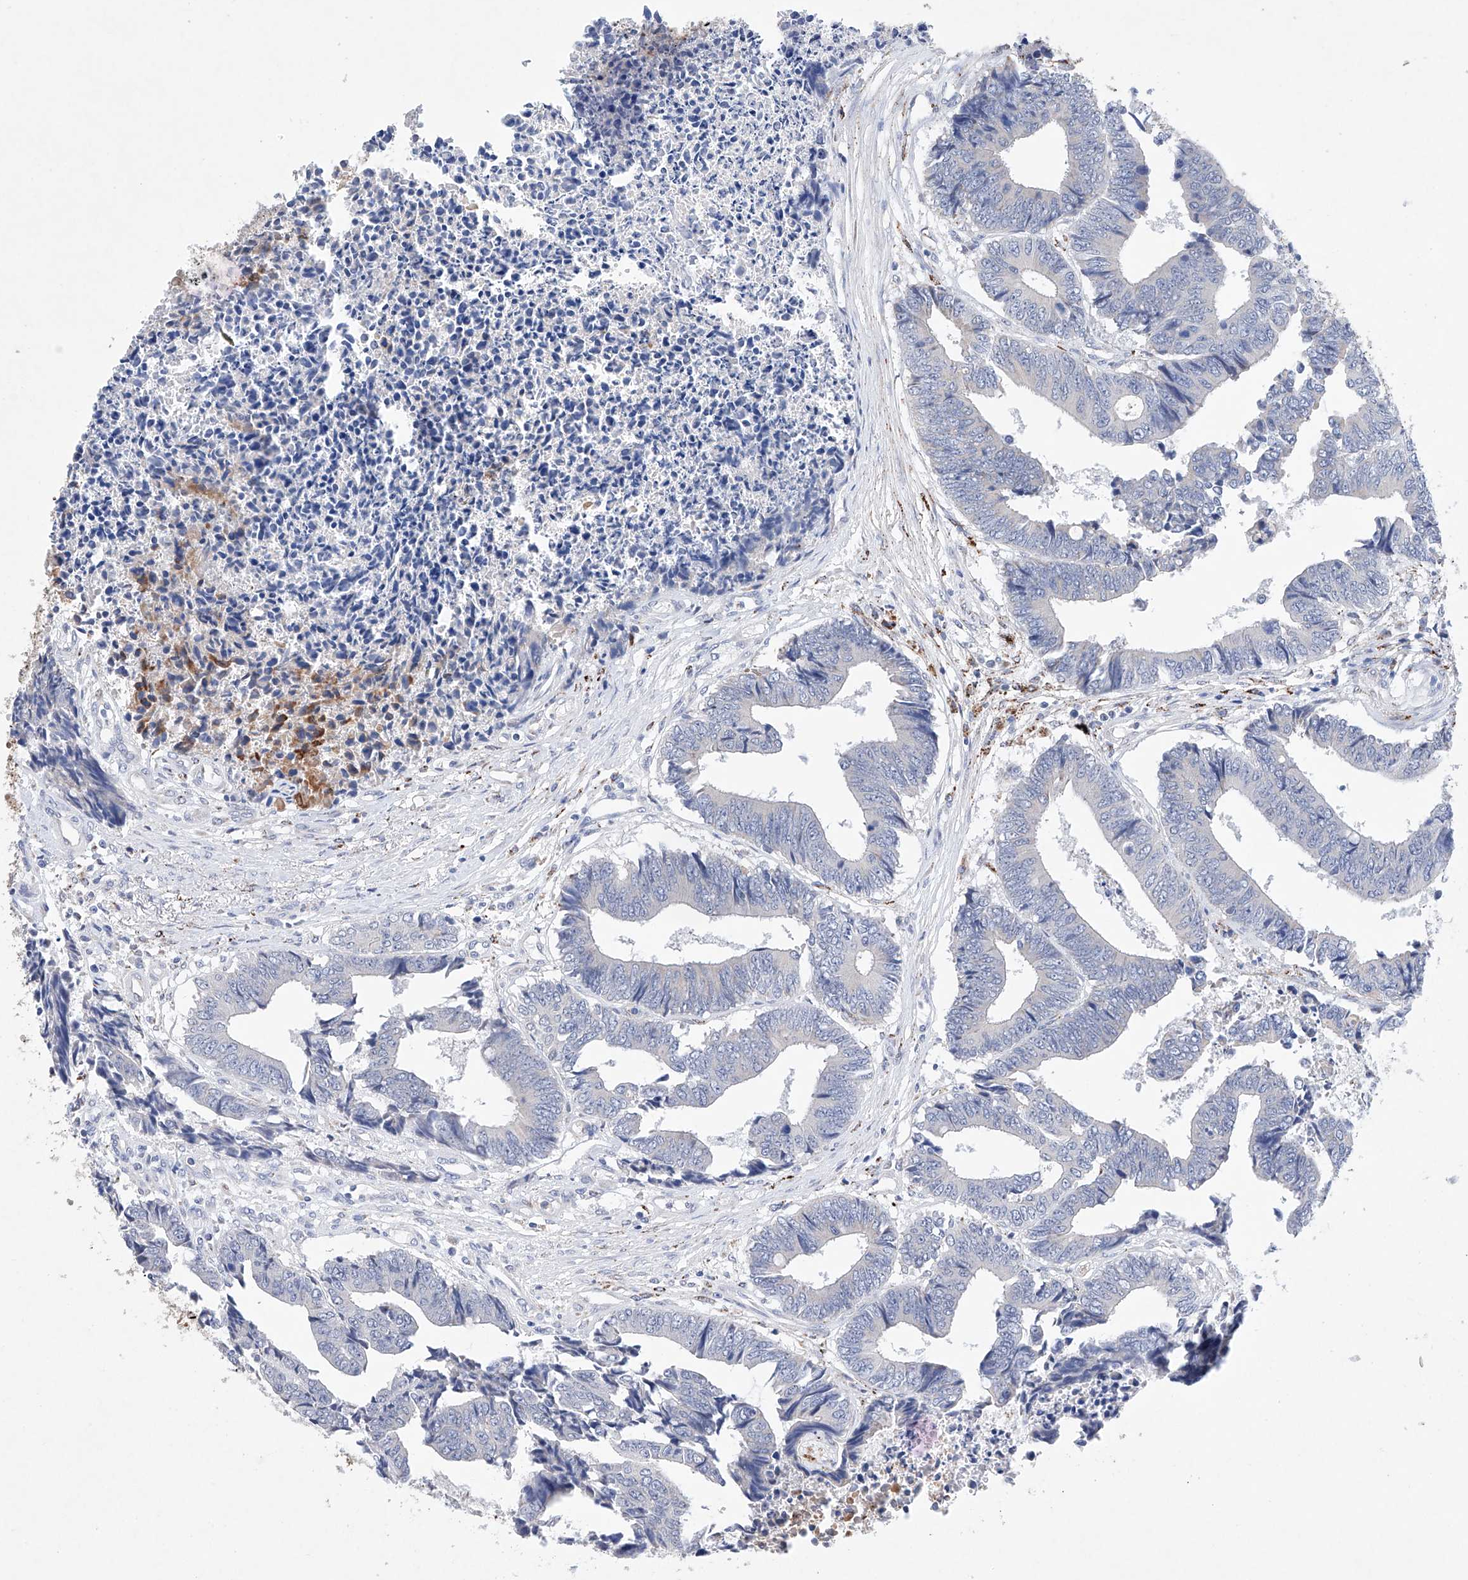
{"staining": {"intensity": "negative", "quantity": "none", "location": "none"}, "tissue": "colorectal cancer", "cell_type": "Tumor cells", "image_type": "cancer", "snomed": [{"axis": "morphology", "description": "Adenocarcinoma, NOS"}, {"axis": "topography", "description": "Rectum"}], "caption": "Micrograph shows no significant protein staining in tumor cells of colorectal cancer.", "gene": "NRROS", "patient": {"sex": "male", "age": 84}}